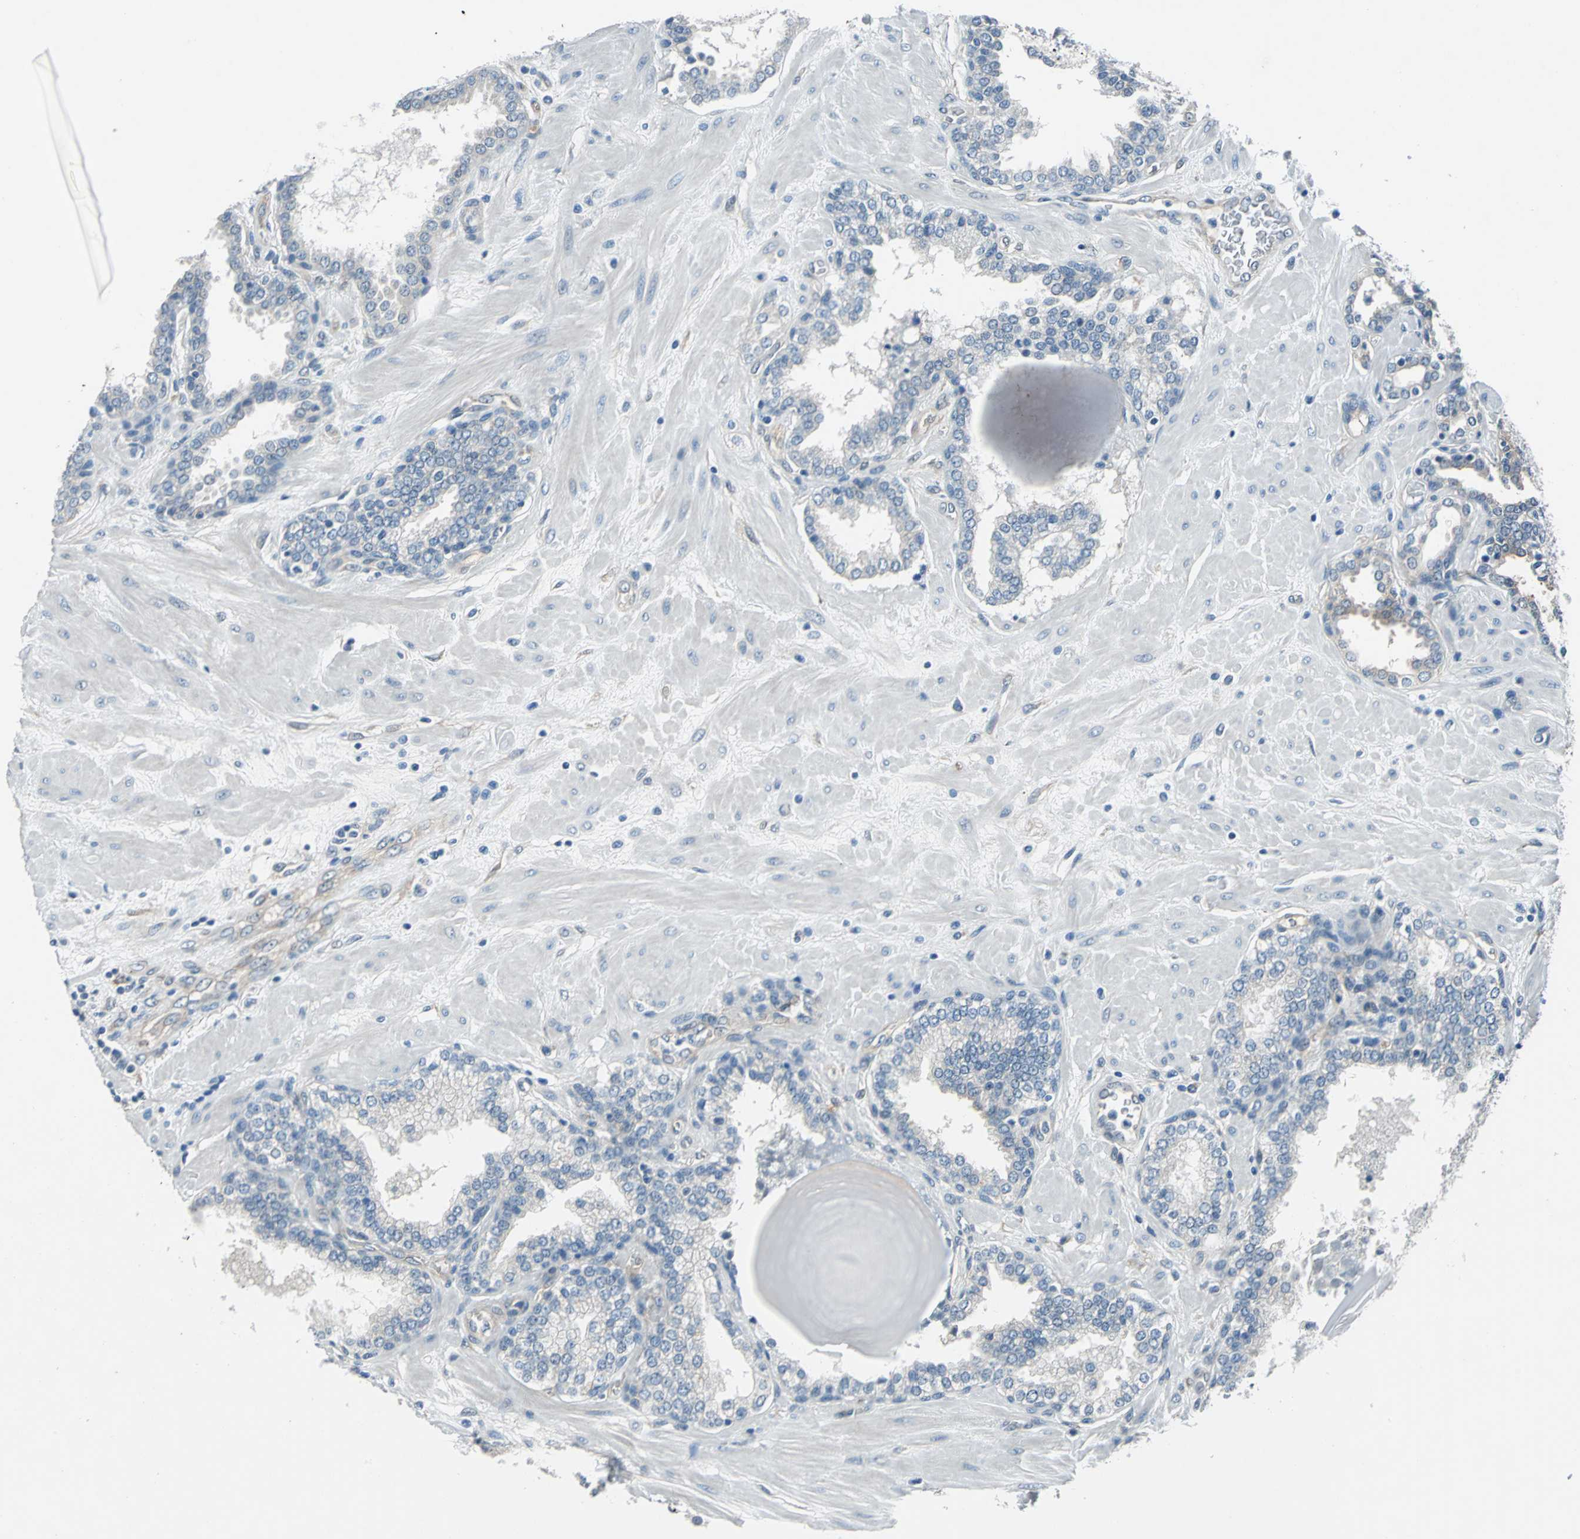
{"staining": {"intensity": "negative", "quantity": "none", "location": "none"}, "tissue": "prostate", "cell_type": "Glandular cells", "image_type": "normal", "snomed": [{"axis": "morphology", "description": "Normal tissue, NOS"}, {"axis": "topography", "description": "Prostate"}], "caption": "The photomicrograph reveals no significant staining in glandular cells of prostate. (Stains: DAB immunohistochemistry with hematoxylin counter stain, Microscopy: brightfield microscopy at high magnification).", "gene": "CDC42EP1", "patient": {"sex": "male", "age": 51}}